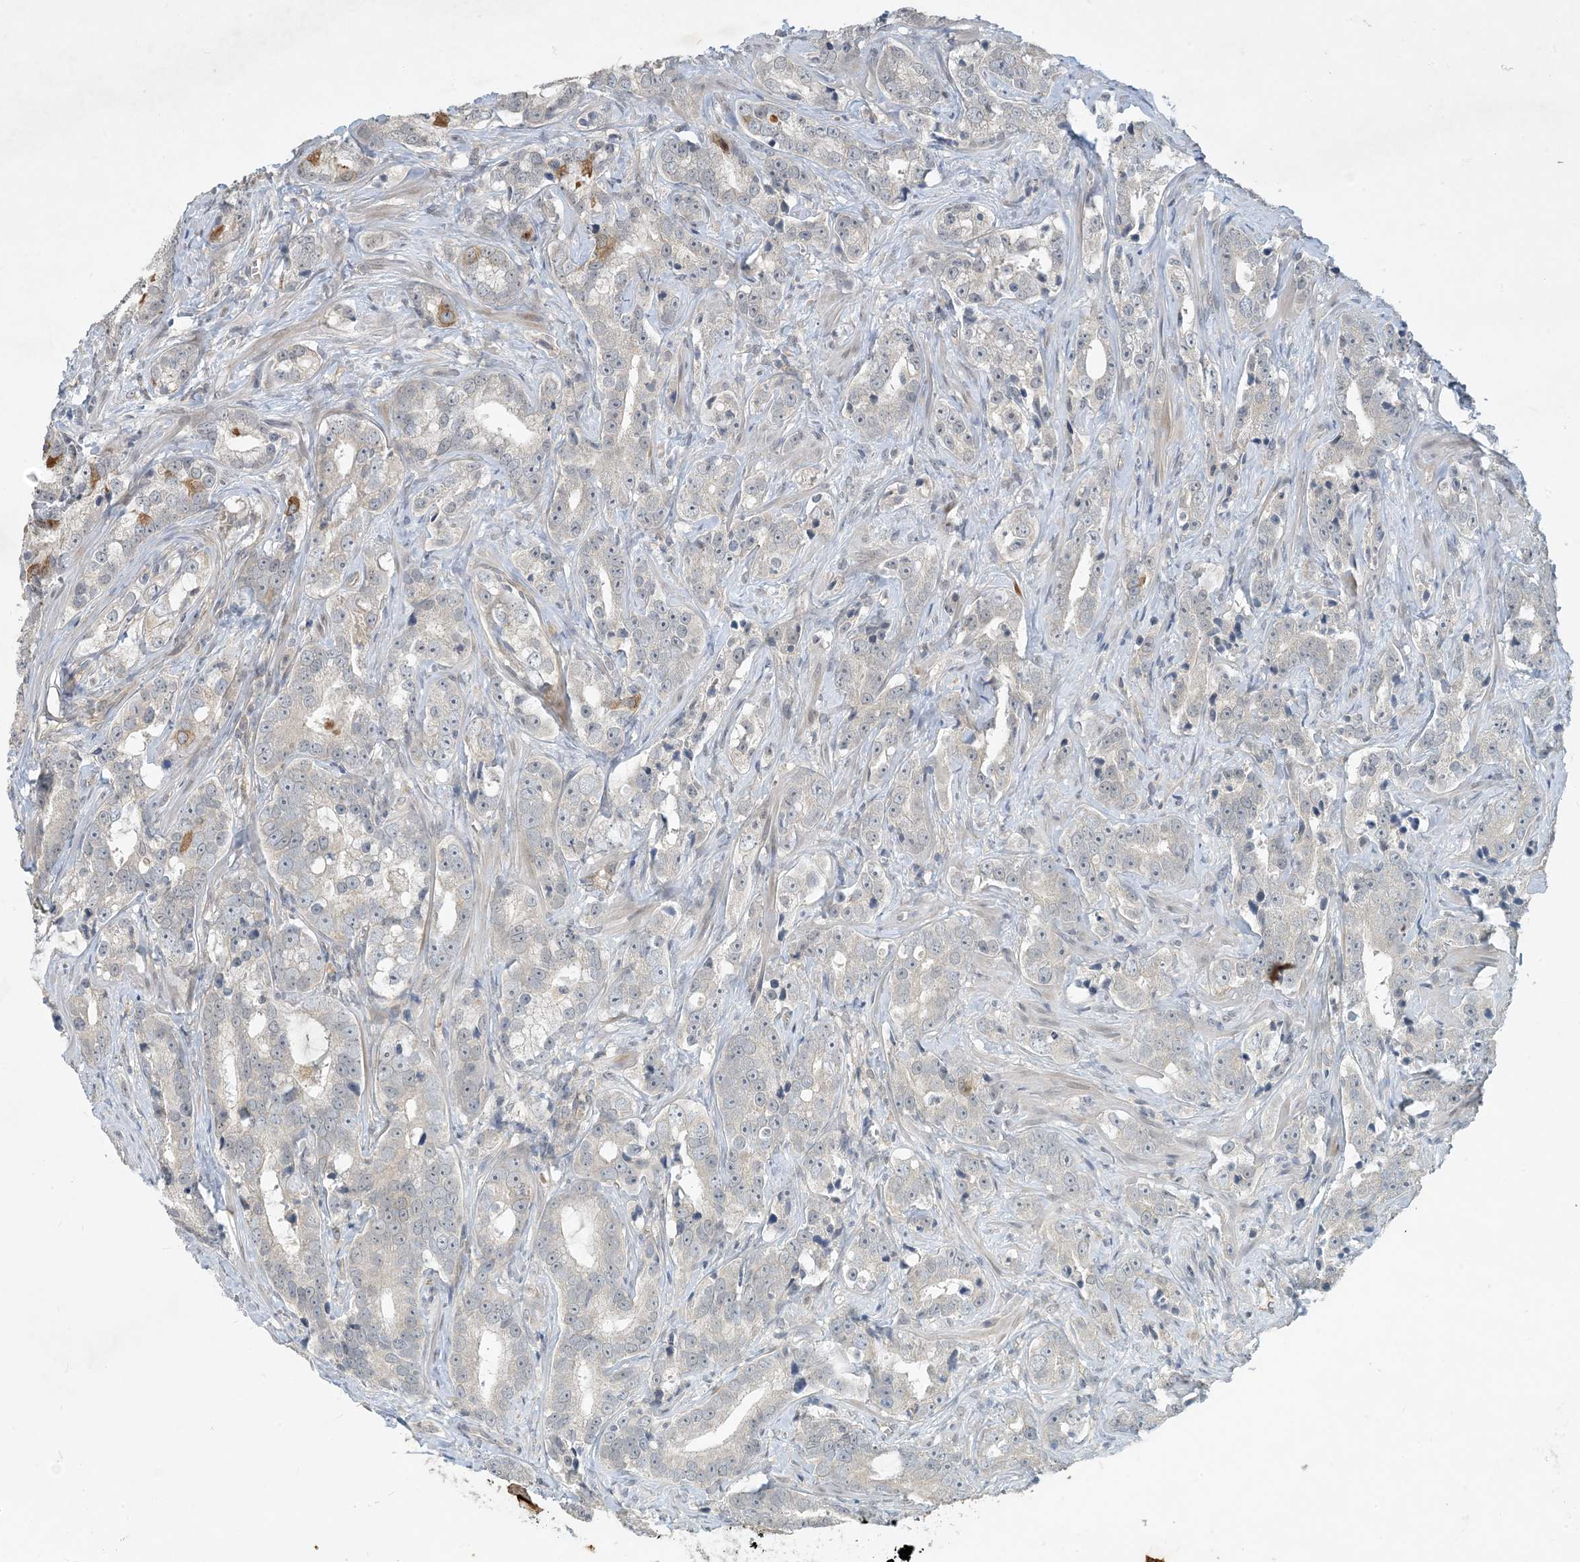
{"staining": {"intensity": "negative", "quantity": "none", "location": "none"}, "tissue": "prostate cancer", "cell_type": "Tumor cells", "image_type": "cancer", "snomed": [{"axis": "morphology", "description": "Adenocarcinoma, High grade"}, {"axis": "topography", "description": "Prostate"}], "caption": "DAB immunohistochemical staining of prostate cancer (adenocarcinoma (high-grade)) reveals no significant positivity in tumor cells.", "gene": "CDS1", "patient": {"sex": "male", "age": 62}}